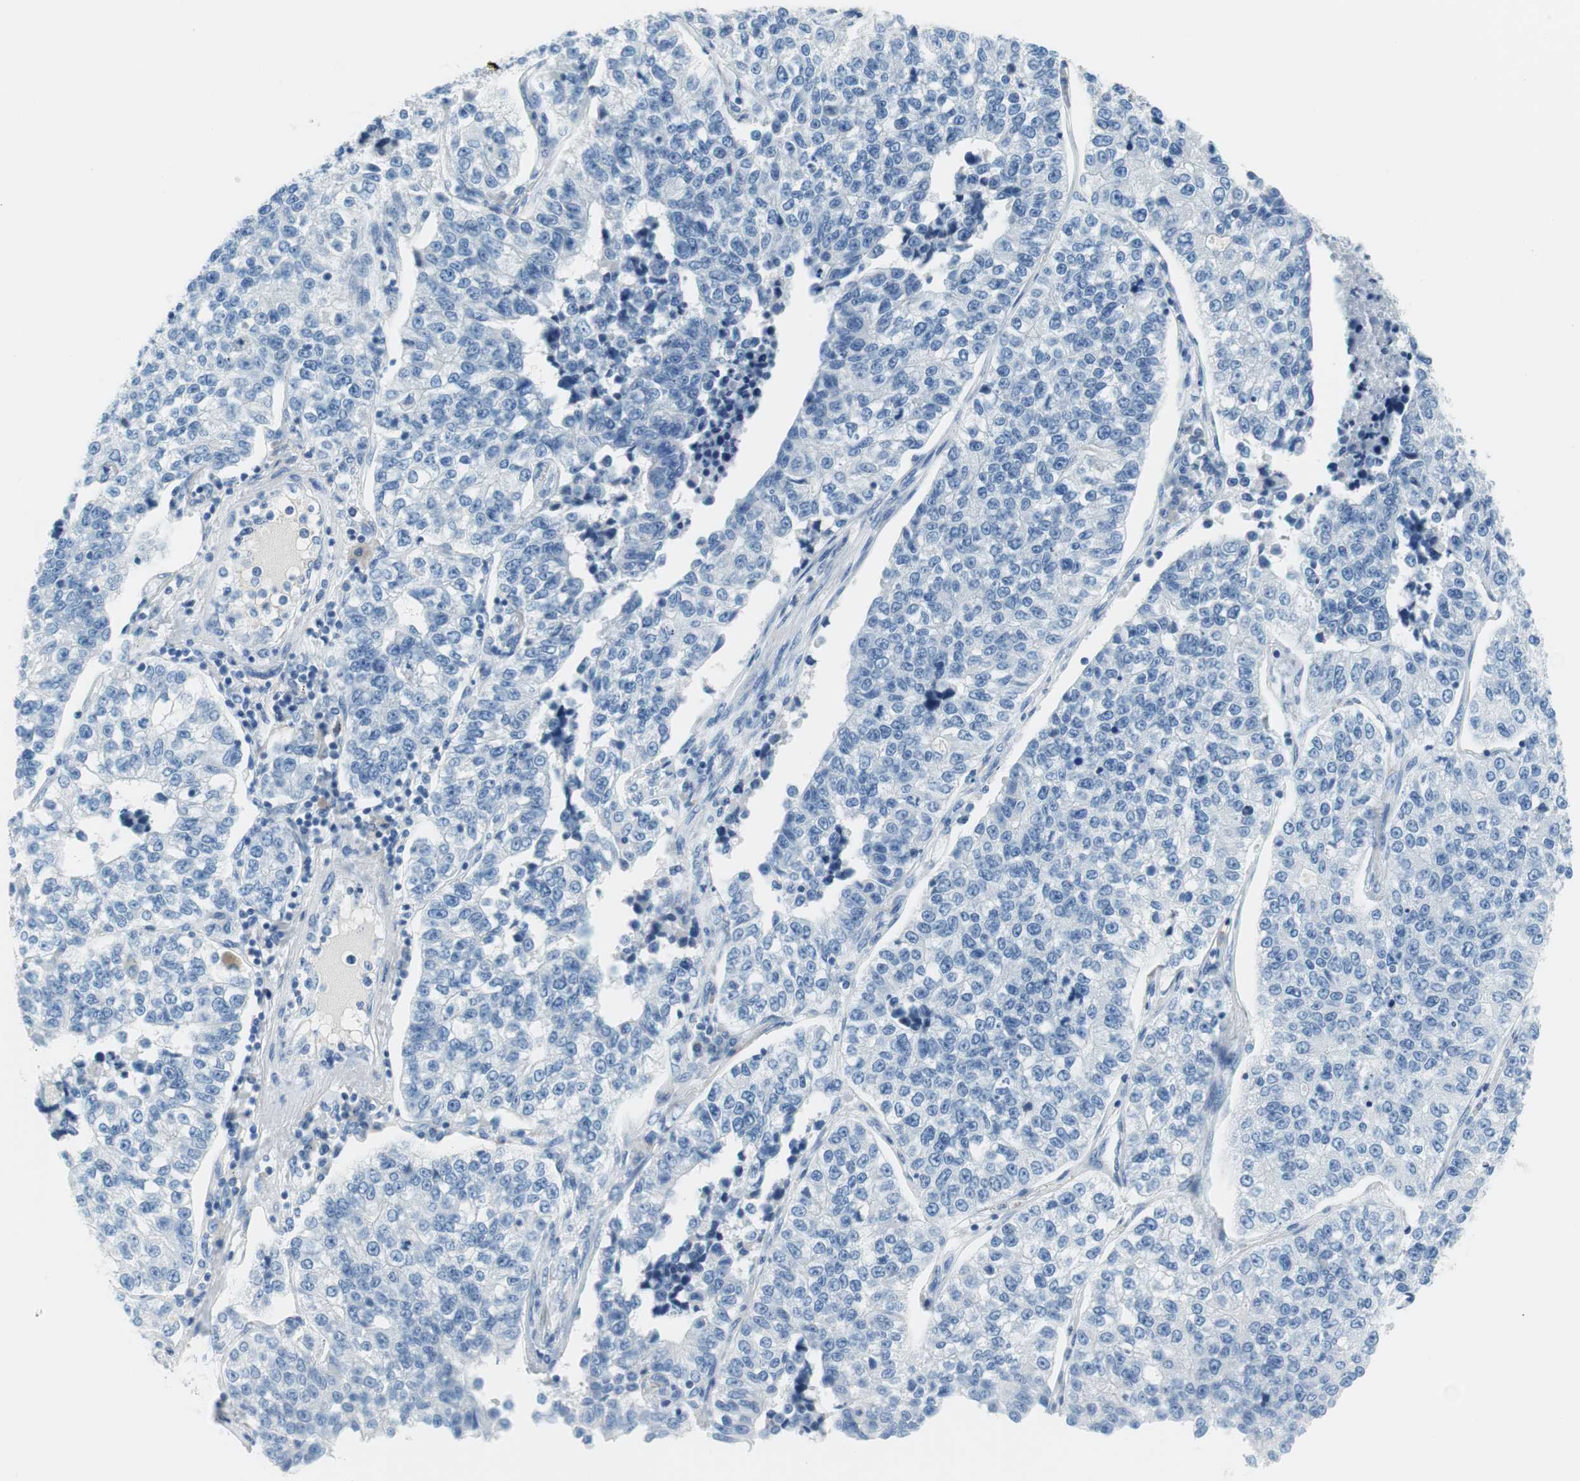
{"staining": {"intensity": "negative", "quantity": "none", "location": "none"}, "tissue": "lung cancer", "cell_type": "Tumor cells", "image_type": "cancer", "snomed": [{"axis": "morphology", "description": "Adenocarcinoma, NOS"}, {"axis": "topography", "description": "Lung"}], "caption": "Human lung cancer stained for a protein using immunohistochemistry exhibits no staining in tumor cells.", "gene": "MYH1", "patient": {"sex": "male", "age": 49}}